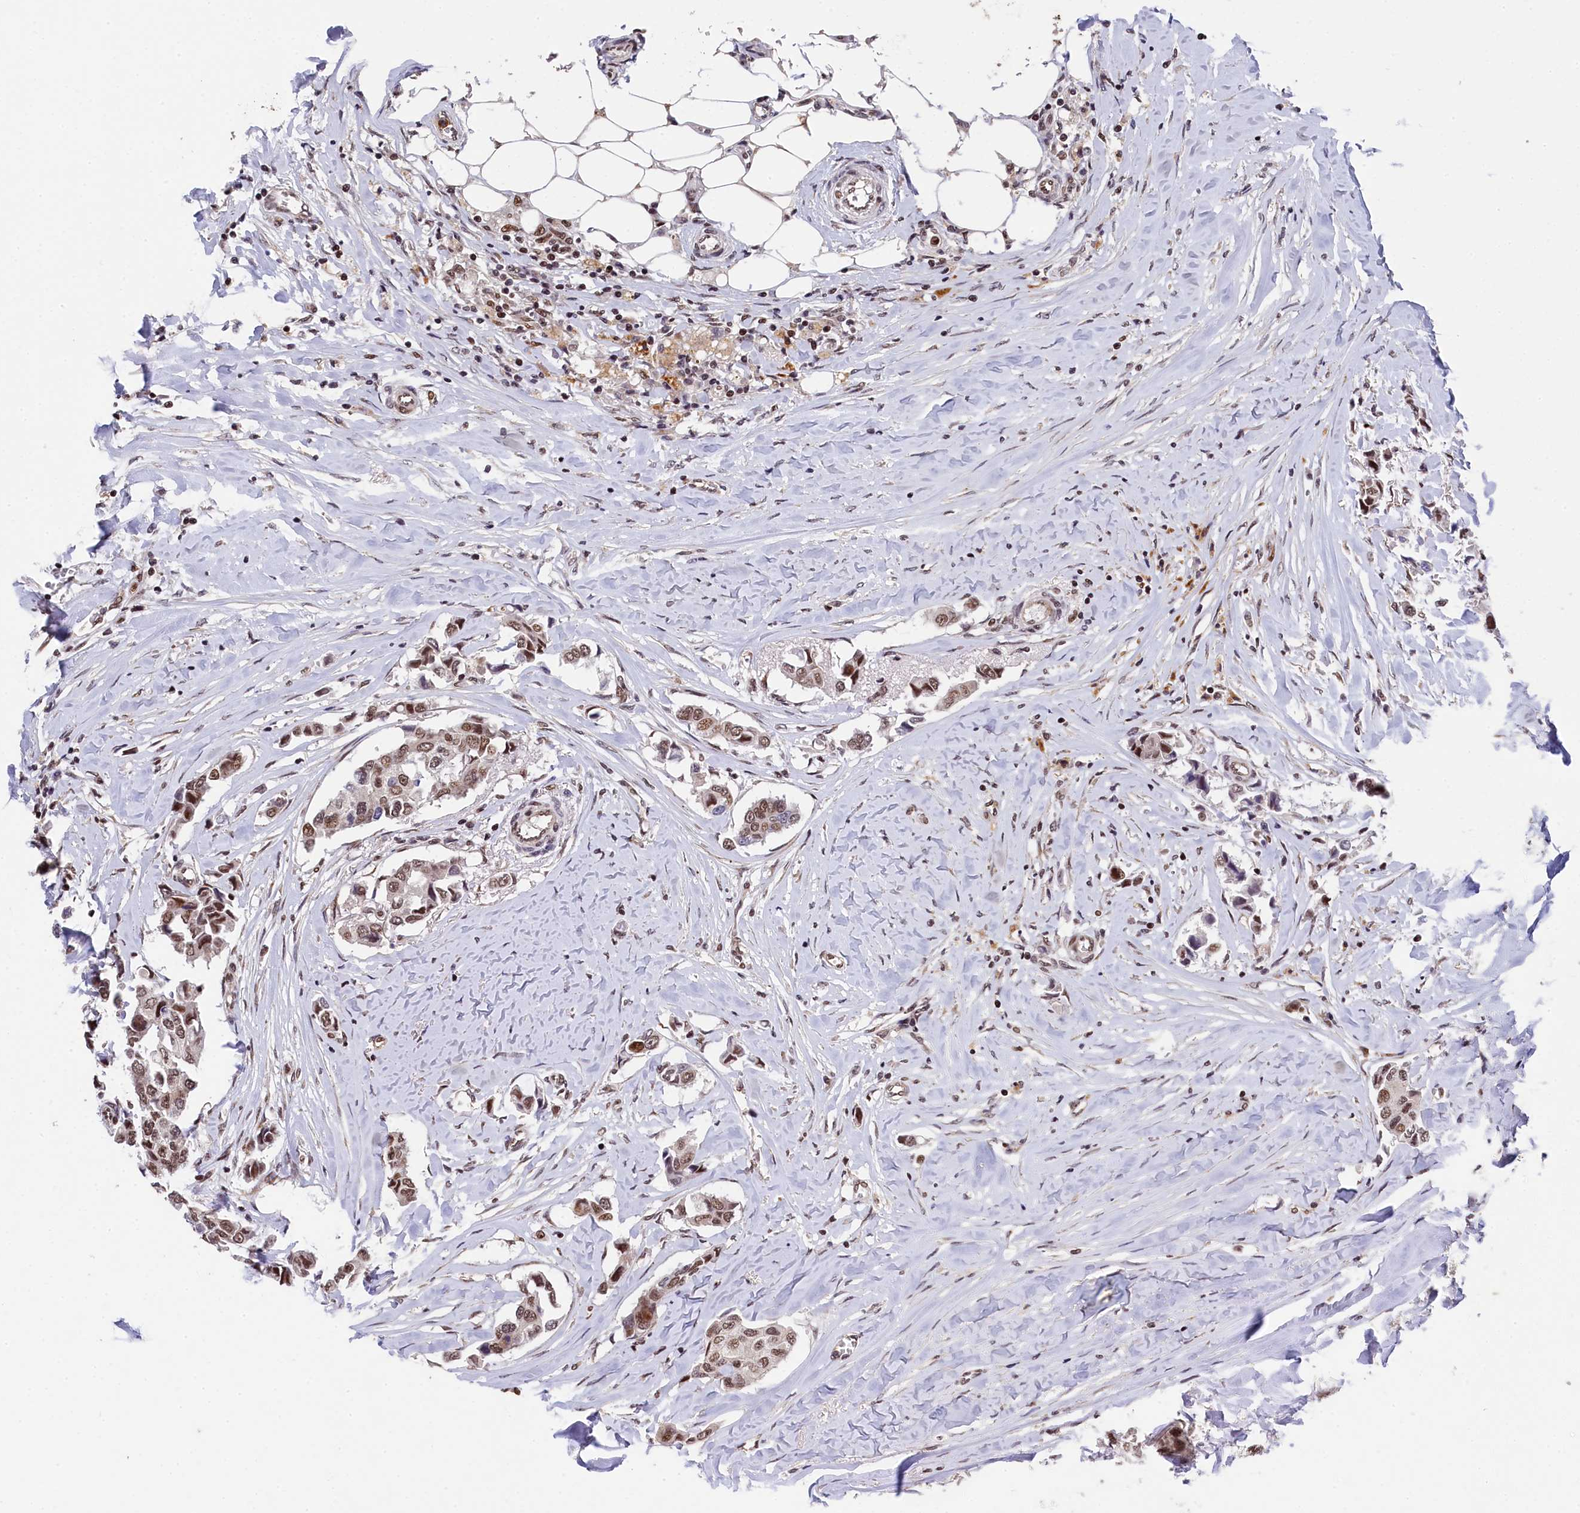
{"staining": {"intensity": "moderate", "quantity": ">75%", "location": "nuclear"}, "tissue": "breast cancer", "cell_type": "Tumor cells", "image_type": "cancer", "snomed": [{"axis": "morphology", "description": "Duct carcinoma"}, {"axis": "topography", "description": "Breast"}], "caption": "Tumor cells exhibit moderate nuclear positivity in about >75% of cells in breast cancer. Nuclei are stained in blue.", "gene": "ADIG", "patient": {"sex": "female", "age": 80}}